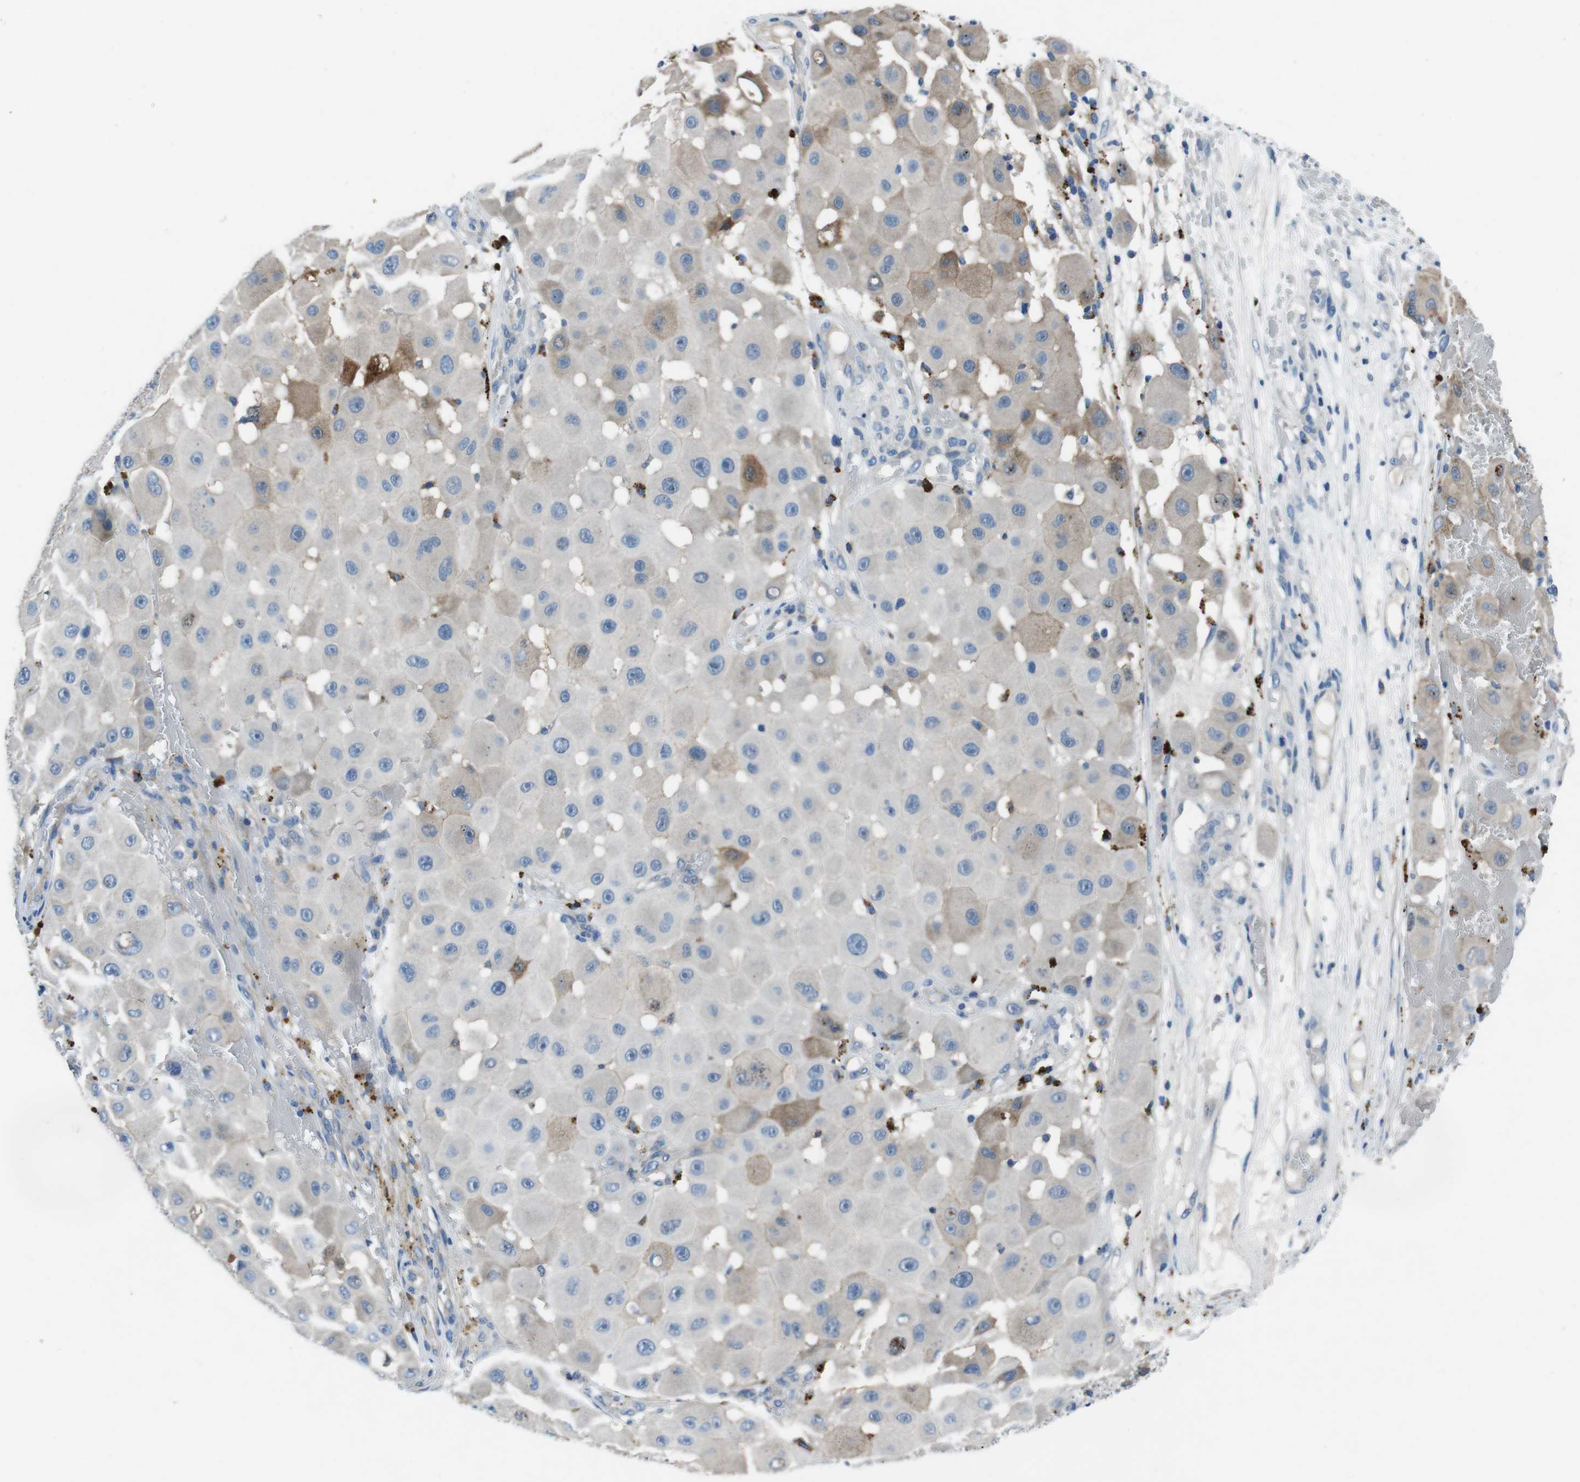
{"staining": {"intensity": "negative", "quantity": "none", "location": "none"}, "tissue": "melanoma", "cell_type": "Tumor cells", "image_type": "cancer", "snomed": [{"axis": "morphology", "description": "Malignant melanoma, NOS"}, {"axis": "topography", "description": "Skin"}], "caption": "Protein analysis of malignant melanoma exhibits no significant staining in tumor cells.", "gene": "TULP3", "patient": {"sex": "female", "age": 81}}